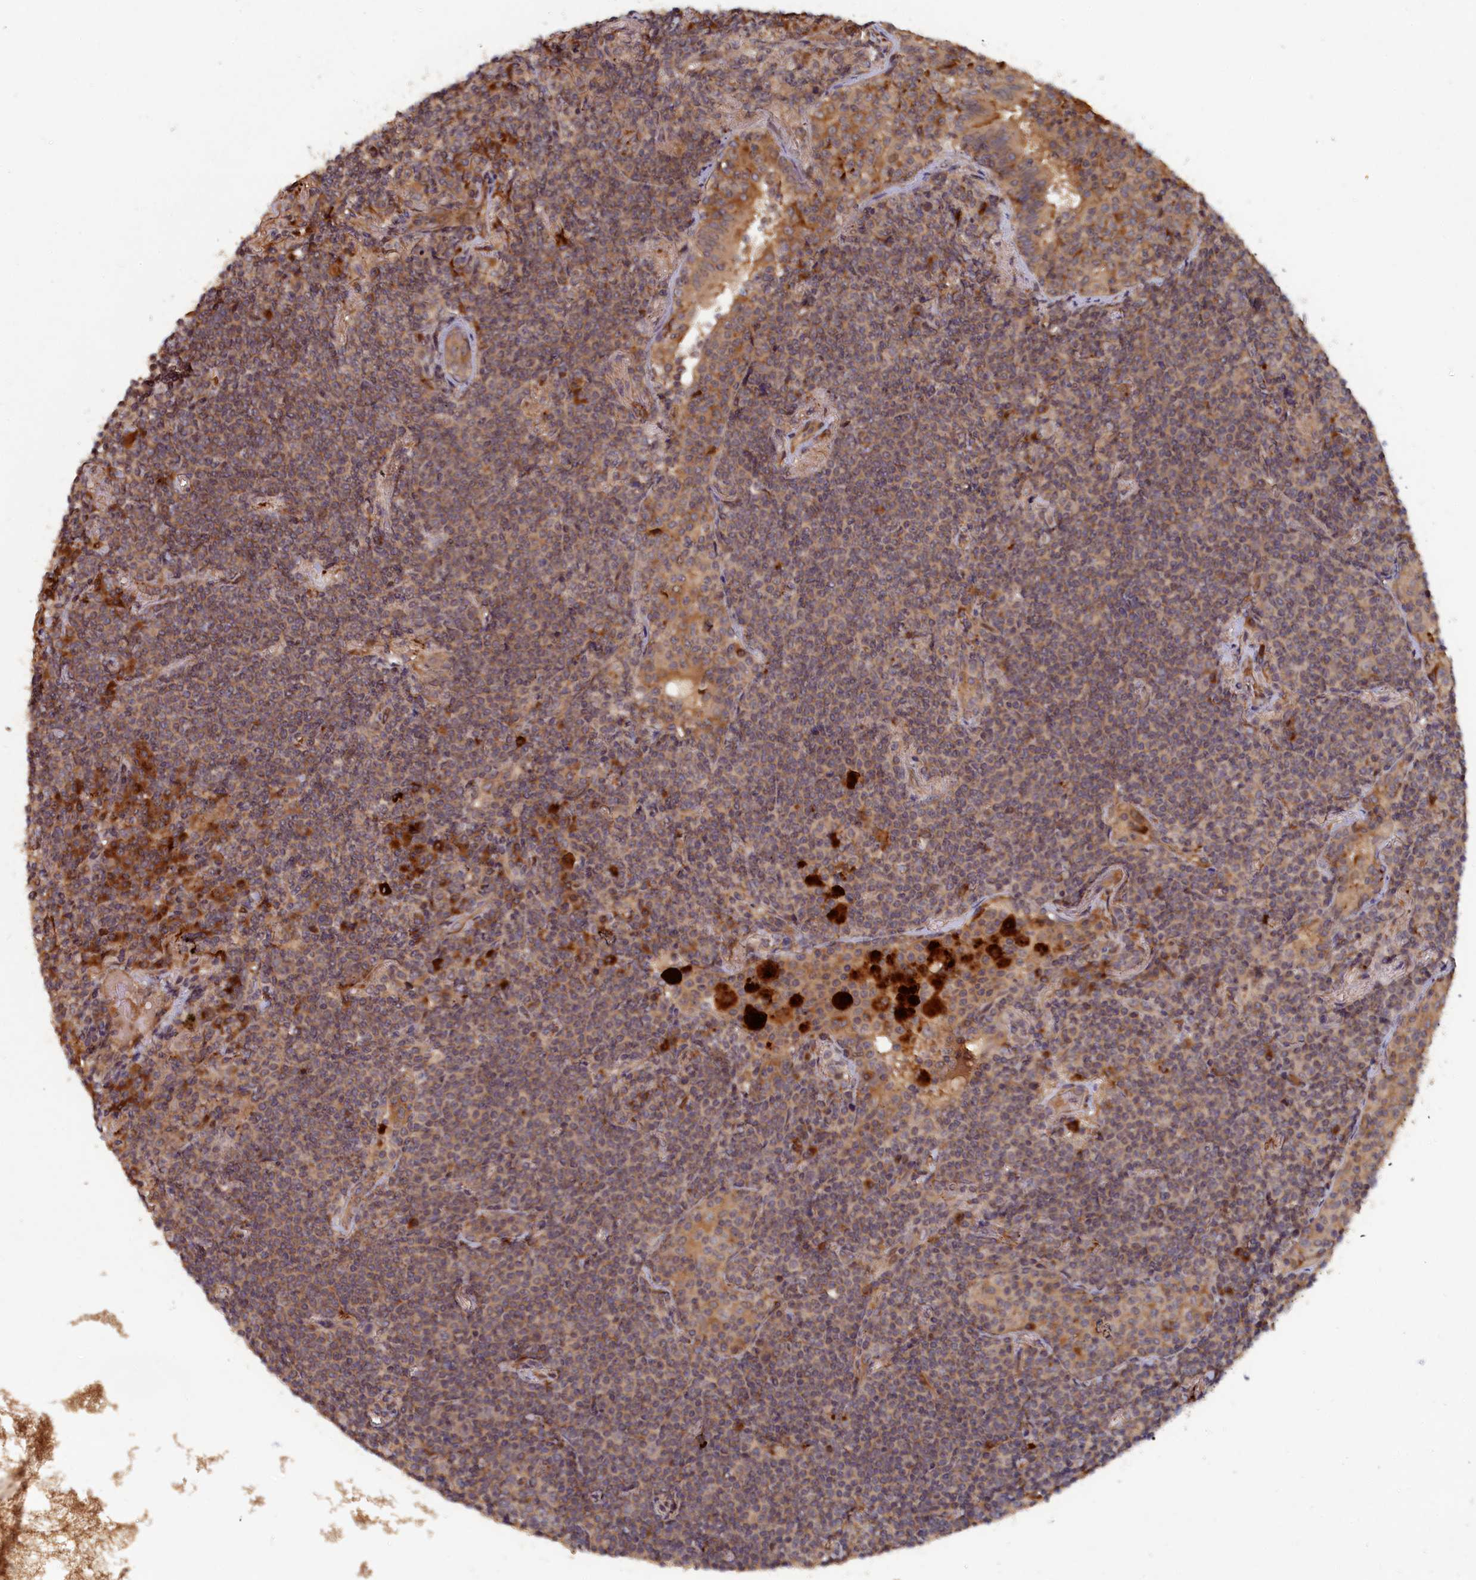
{"staining": {"intensity": "weak", "quantity": "25%-75%", "location": "cytoplasmic/membranous"}, "tissue": "lymphoma", "cell_type": "Tumor cells", "image_type": "cancer", "snomed": [{"axis": "morphology", "description": "Malignant lymphoma, non-Hodgkin's type, Low grade"}, {"axis": "topography", "description": "Lung"}], "caption": "This is a micrograph of IHC staining of low-grade malignant lymphoma, non-Hodgkin's type, which shows weak positivity in the cytoplasmic/membranous of tumor cells.", "gene": "TRAPPC2L", "patient": {"sex": "female", "age": 71}}